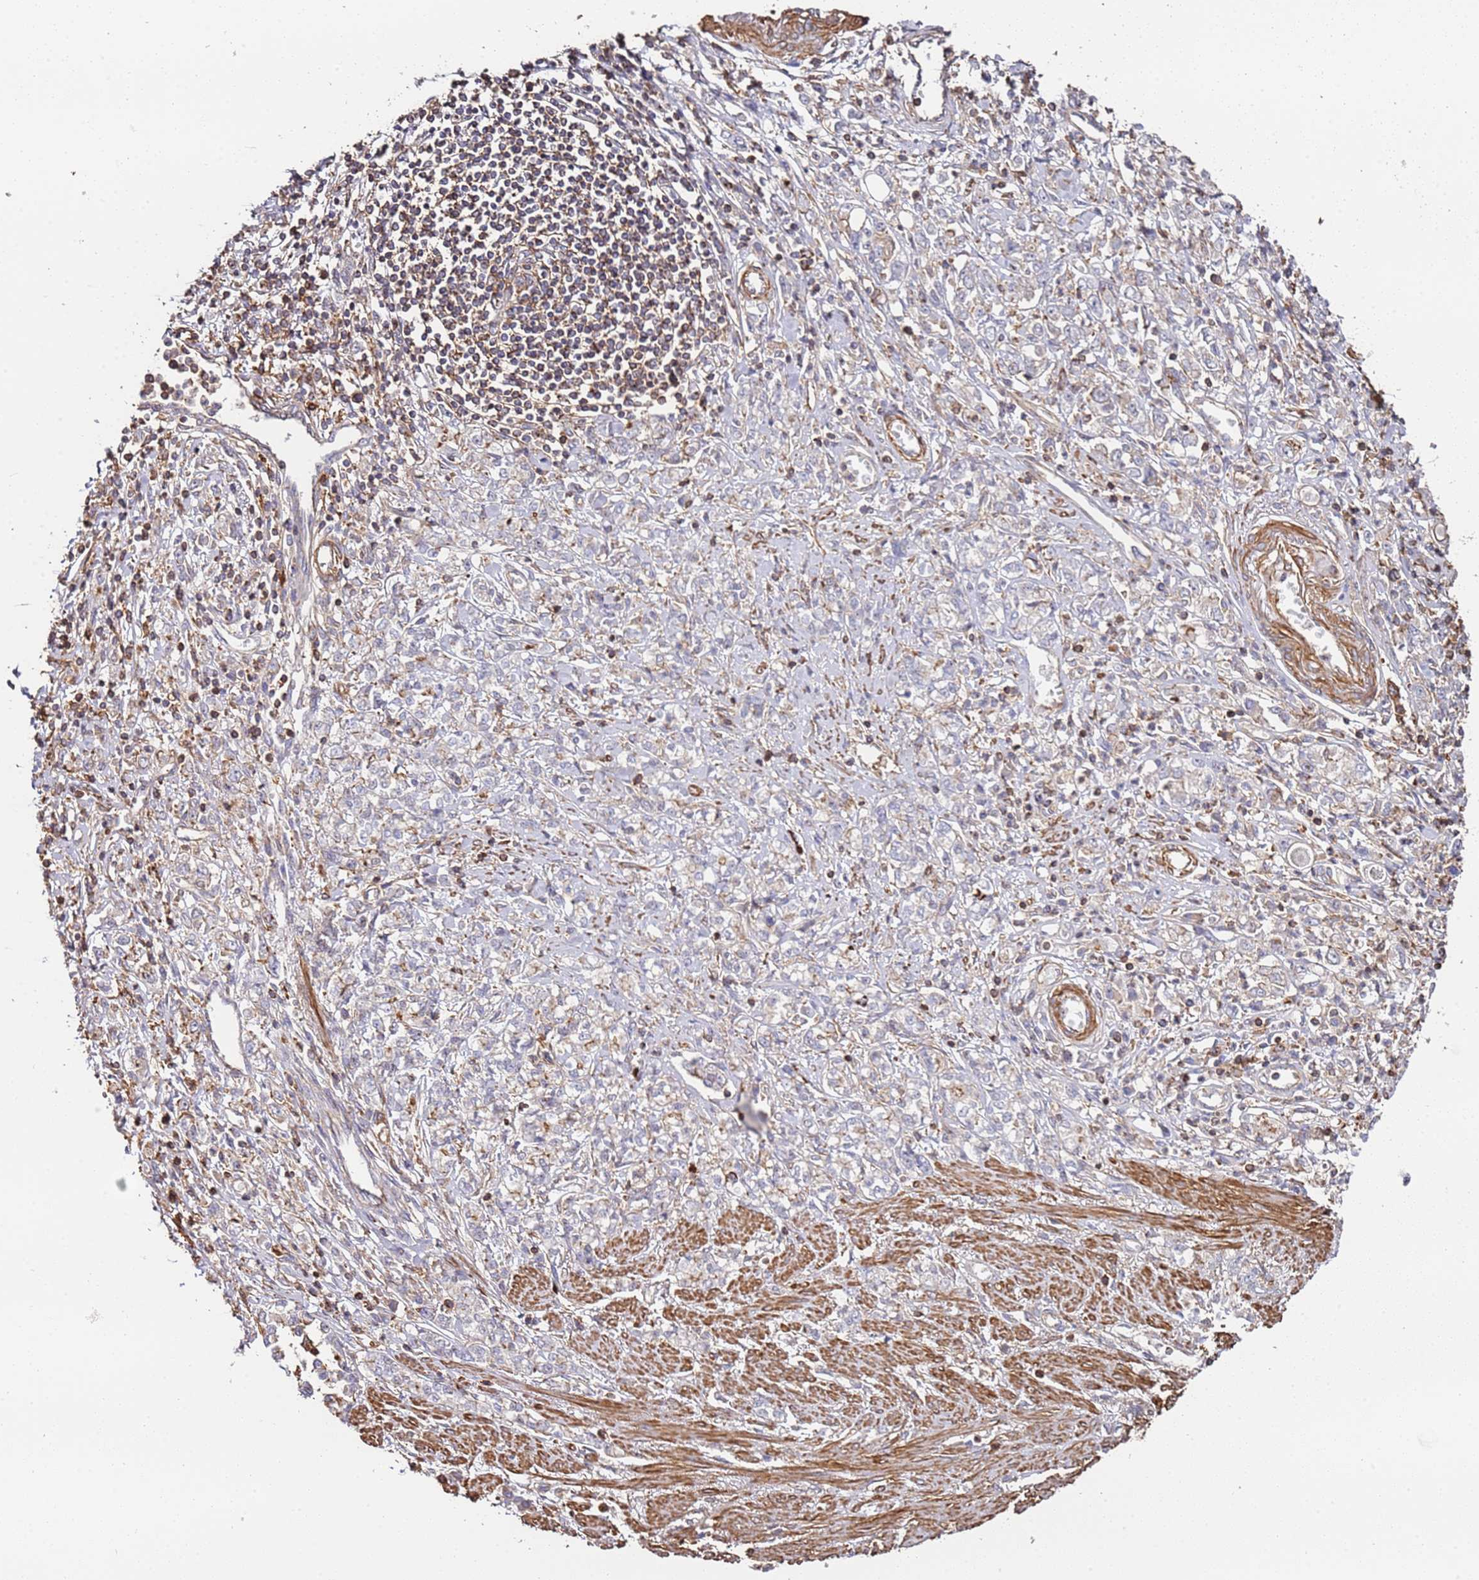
{"staining": {"intensity": "negative", "quantity": "none", "location": "none"}, "tissue": "stomach cancer", "cell_type": "Tumor cells", "image_type": "cancer", "snomed": [{"axis": "morphology", "description": "Adenocarcinoma, NOS"}, {"axis": "topography", "description": "Stomach"}], "caption": "A micrograph of stomach cancer (adenocarcinoma) stained for a protein shows no brown staining in tumor cells.", "gene": "CYP2U1", "patient": {"sex": "female", "age": 76}}